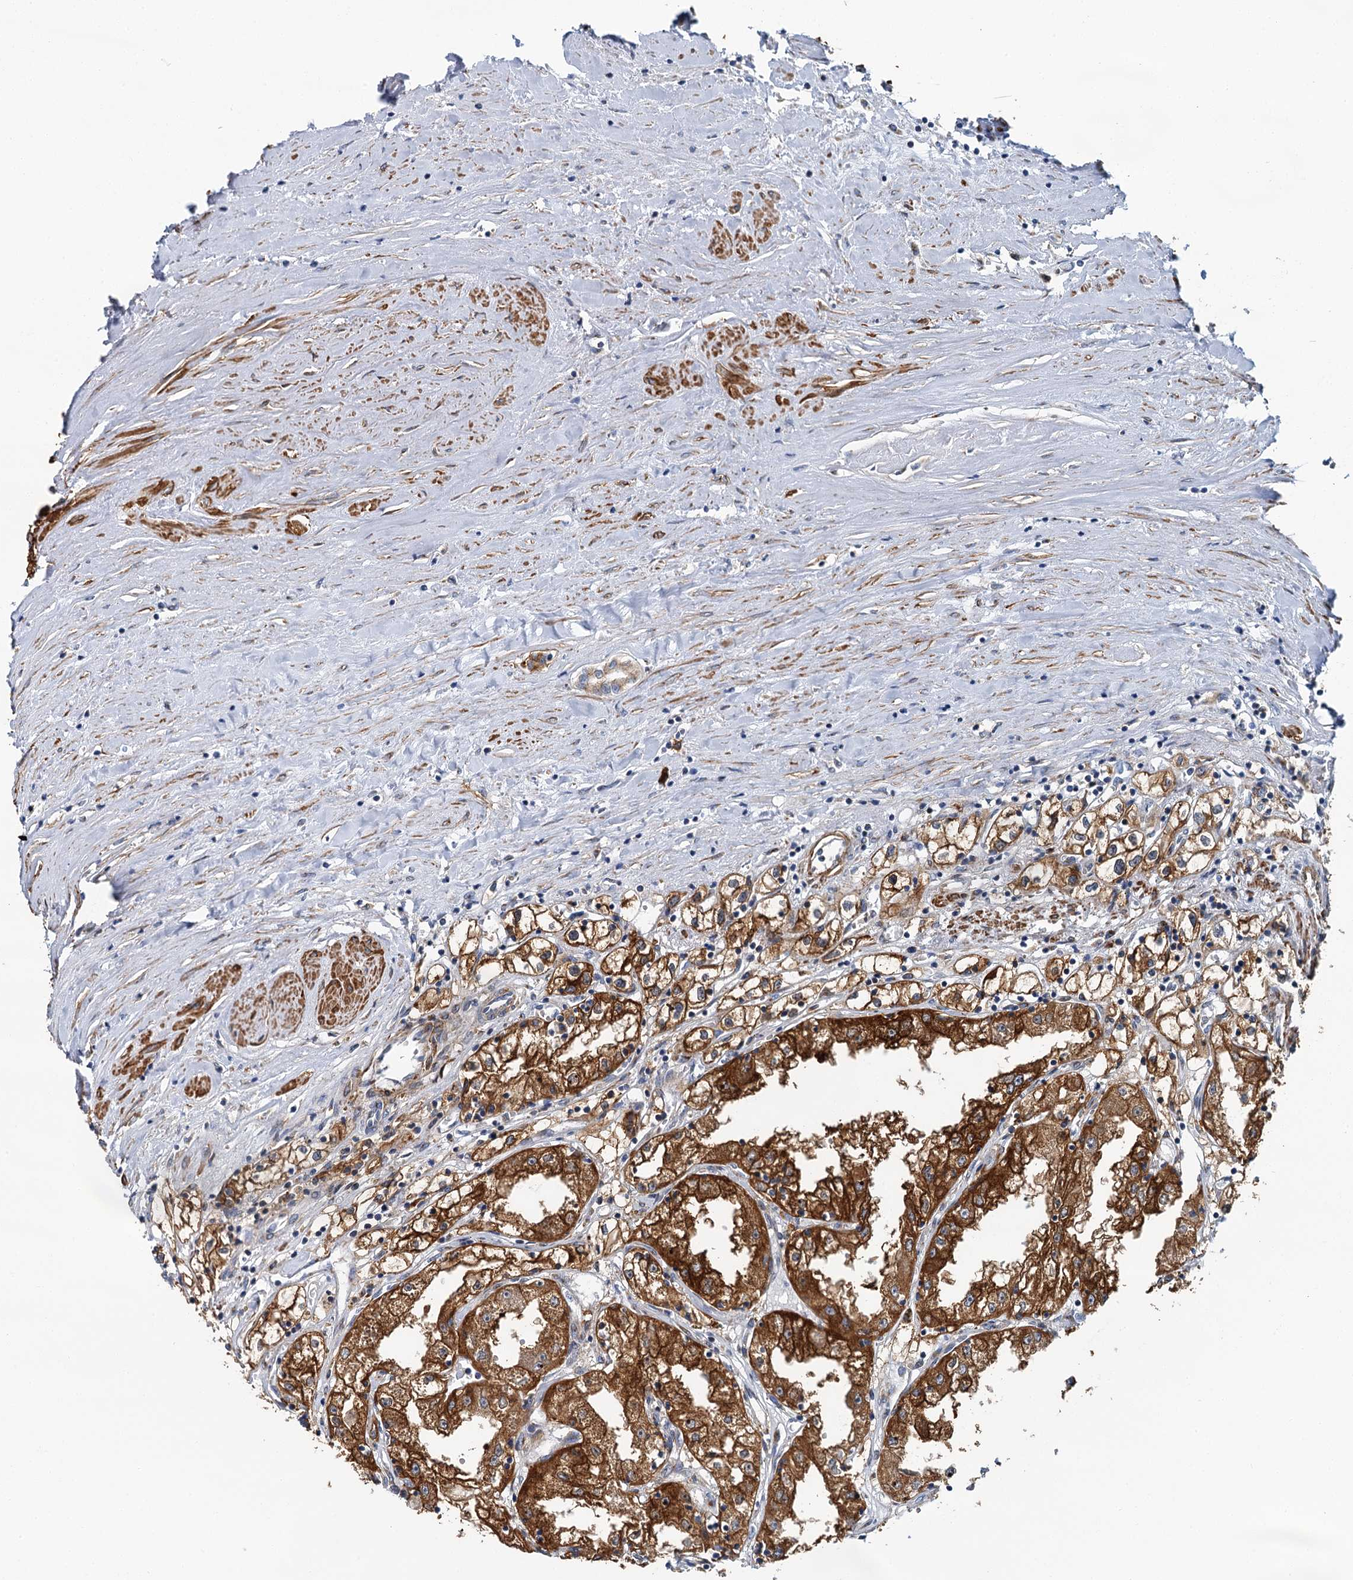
{"staining": {"intensity": "strong", "quantity": ">75%", "location": "cytoplasmic/membranous"}, "tissue": "renal cancer", "cell_type": "Tumor cells", "image_type": "cancer", "snomed": [{"axis": "morphology", "description": "Adenocarcinoma, NOS"}, {"axis": "topography", "description": "Kidney"}], "caption": "This micrograph shows immunohistochemistry staining of renal cancer, with high strong cytoplasmic/membranous positivity in about >75% of tumor cells.", "gene": "BET1L", "patient": {"sex": "male", "age": 56}}